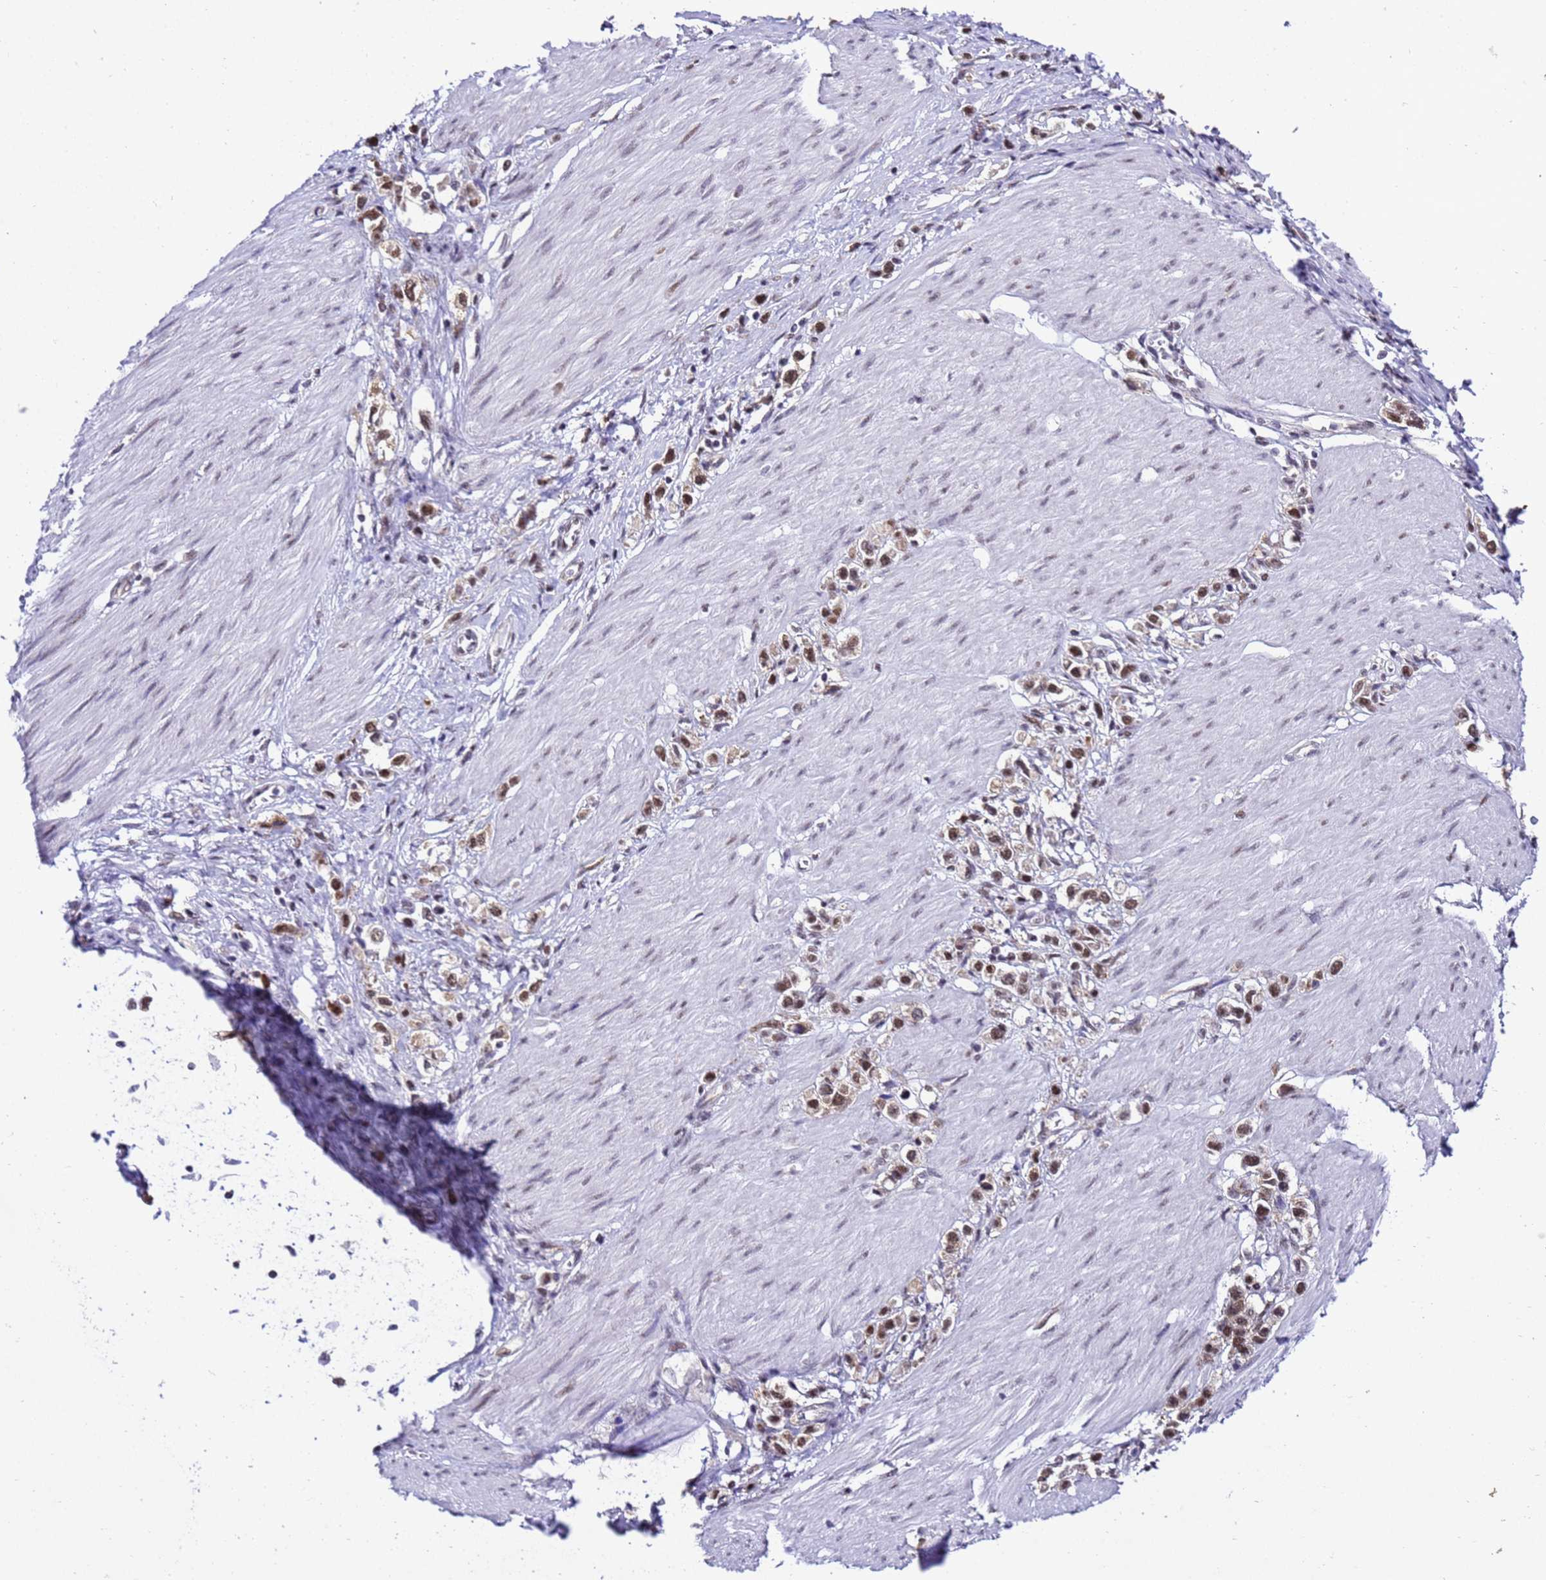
{"staining": {"intensity": "moderate", "quantity": ">75%", "location": "nuclear"}, "tissue": "stomach cancer", "cell_type": "Tumor cells", "image_type": "cancer", "snomed": [{"axis": "morphology", "description": "Normal tissue, NOS"}, {"axis": "morphology", "description": "Adenocarcinoma, NOS"}, {"axis": "topography", "description": "Stomach, upper"}, {"axis": "topography", "description": "Stomach"}], "caption": "Immunohistochemical staining of stomach adenocarcinoma demonstrates moderate nuclear protein expression in about >75% of tumor cells.", "gene": "SMN1", "patient": {"sex": "female", "age": 65}}